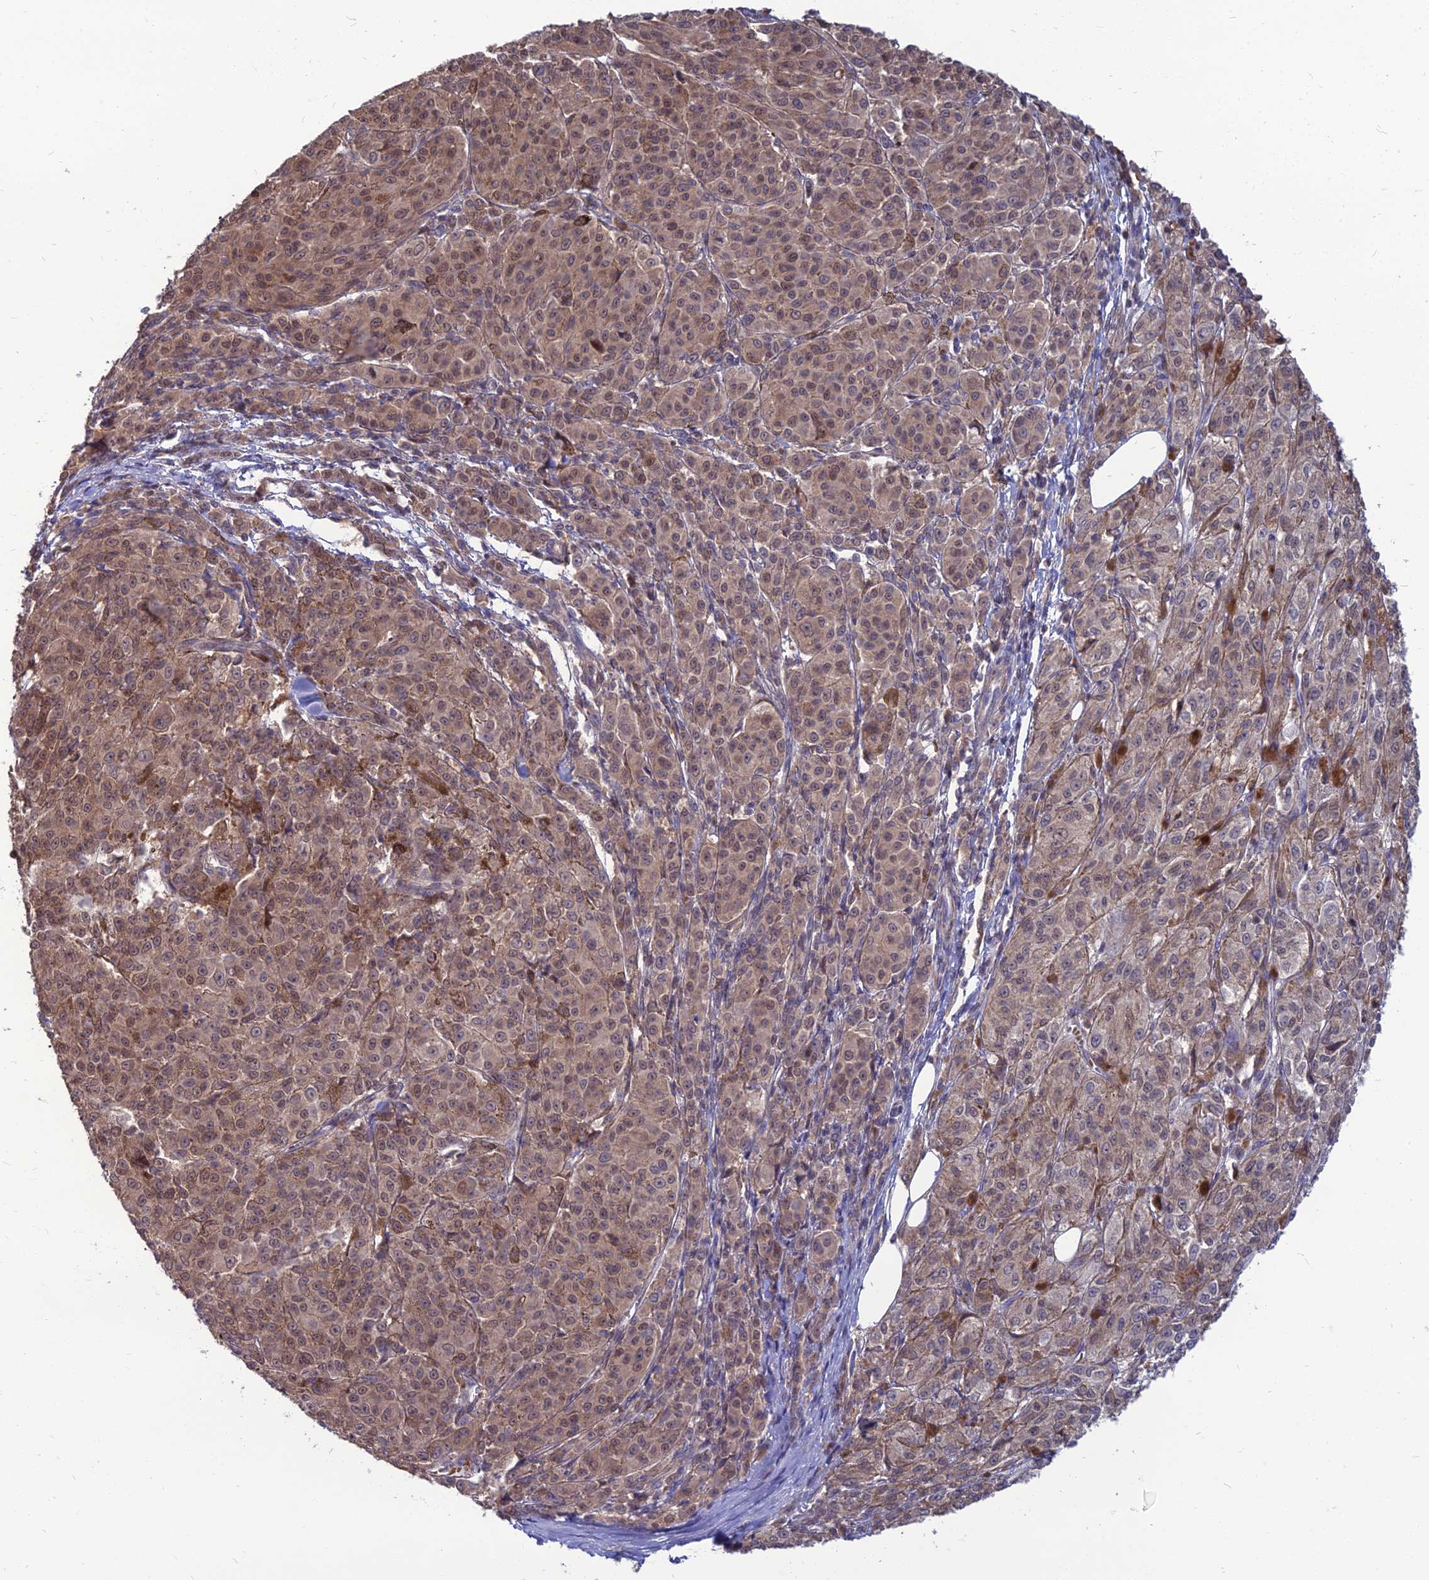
{"staining": {"intensity": "weak", "quantity": ">75%", "location": "cytoplasmic/membranous,nuclear"}, "tissue": "melanoma", "cell_type": "Tumor cells", "image_type": "cancer", "snomed": [{"axis": "morphology", "description": "Malignant melanoma, NOS"}, {"axis": "topography", "description": "Skin"}], "caption": "Immunohistochemical staining of malignant melanoma reveals weak cytoplasmic/membranous and nuclear protein expression in approximately >75% of tumor cells.", "gene": "OPA3", "patient": {"sex": "female", "age": 52}}